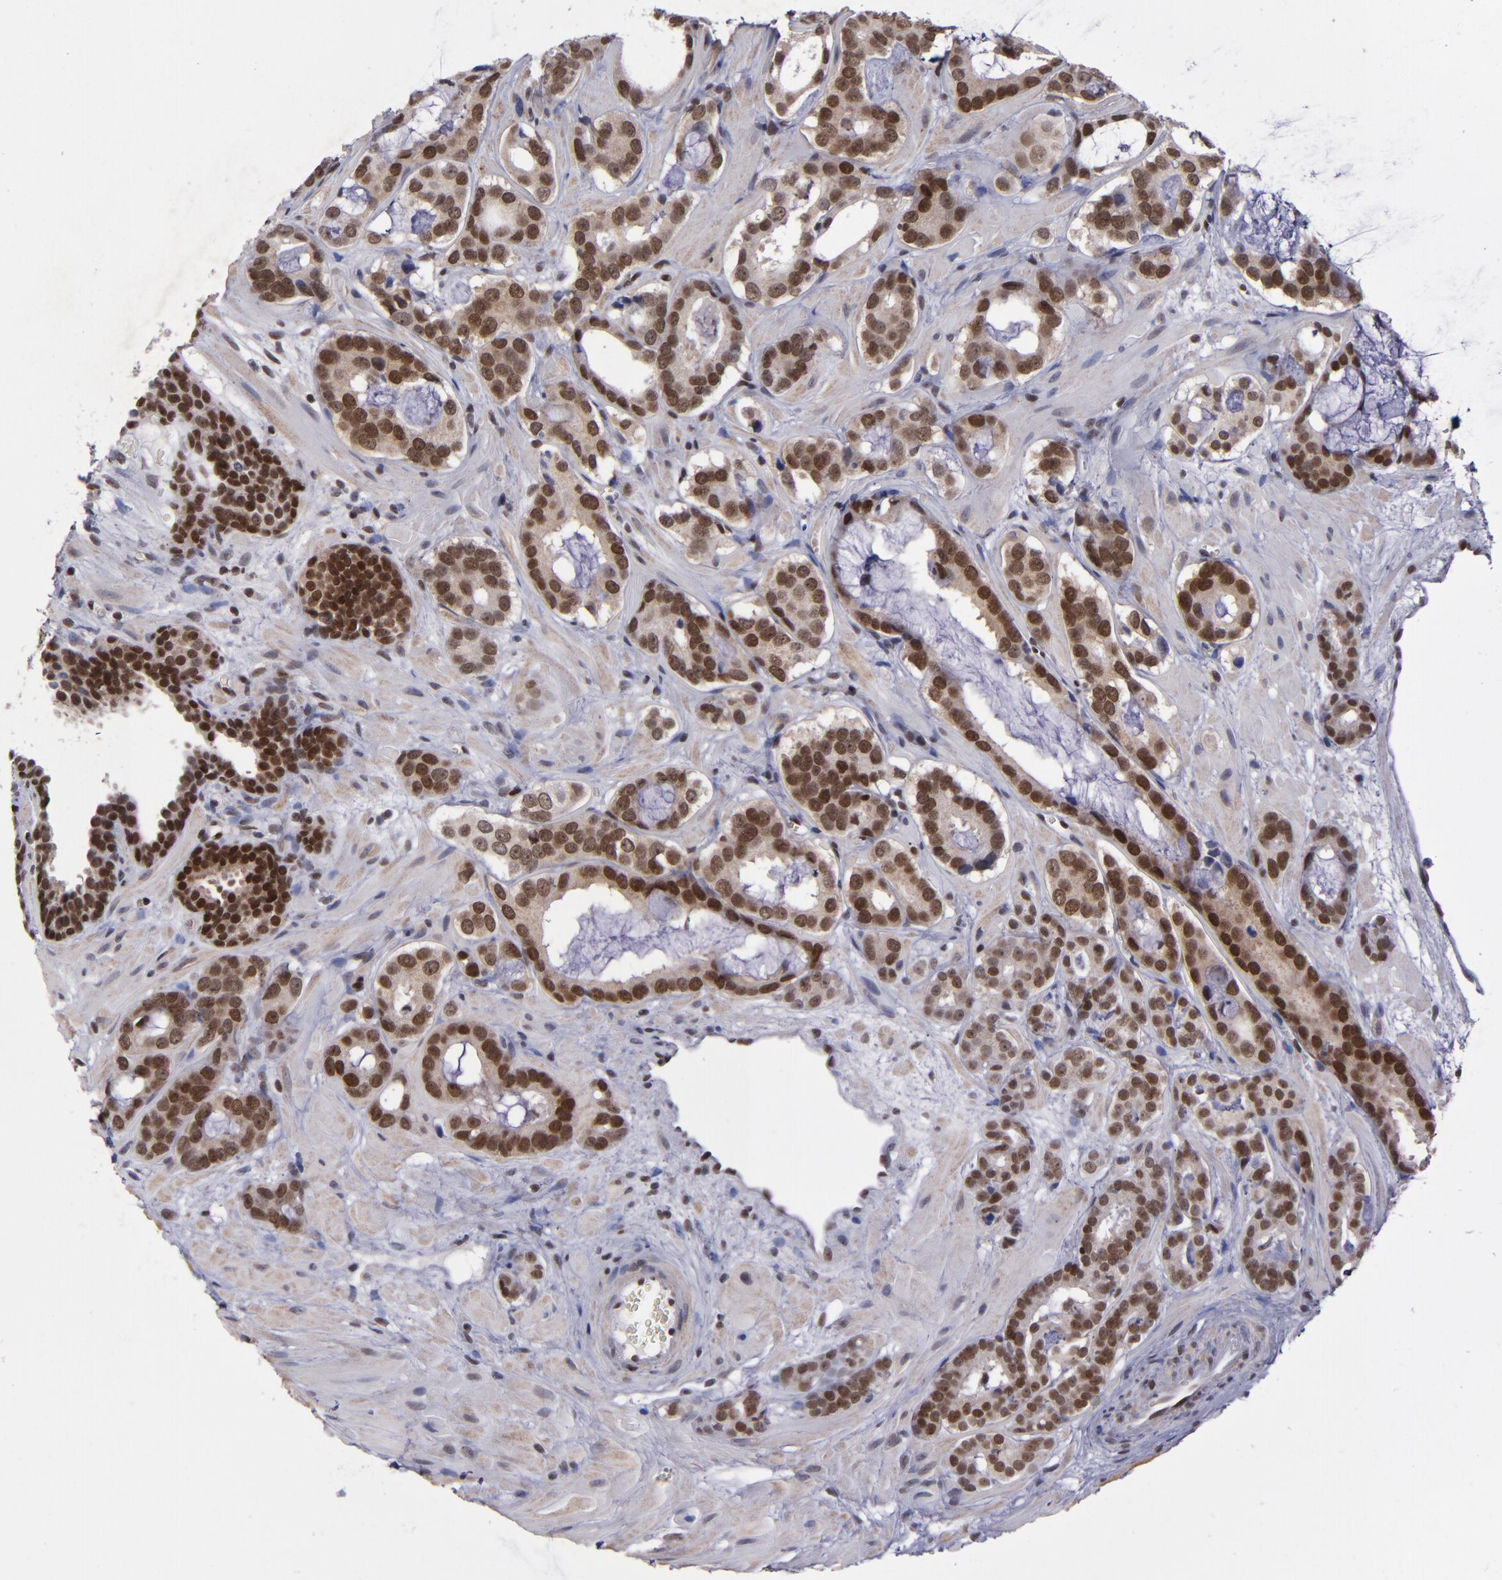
{"staining": {"intensity": "strong", "quantity": ">75%", "location": "cytoplasmic/membranous,nuclear"}, "tissue": "prostate cancer", "cell_type": "Tumor cells", "image_type": "cancer", "snomed": [{"axis": "morphology", "description": "Adenocarcinoma, Low grade"}, {"axis": "topography", "description": "Prostate"}], "caption": "Adenocarcinoma (low-grade) (prostate) stained for a protein reveals strong cytoplasmic/membranous and nuclear positivity in tumor cells. Ihc stains the protein of interest in brown and the nuclei are stained blue.", "gene": "MGMT", "patient": {"sex": "male", "age": 57}}